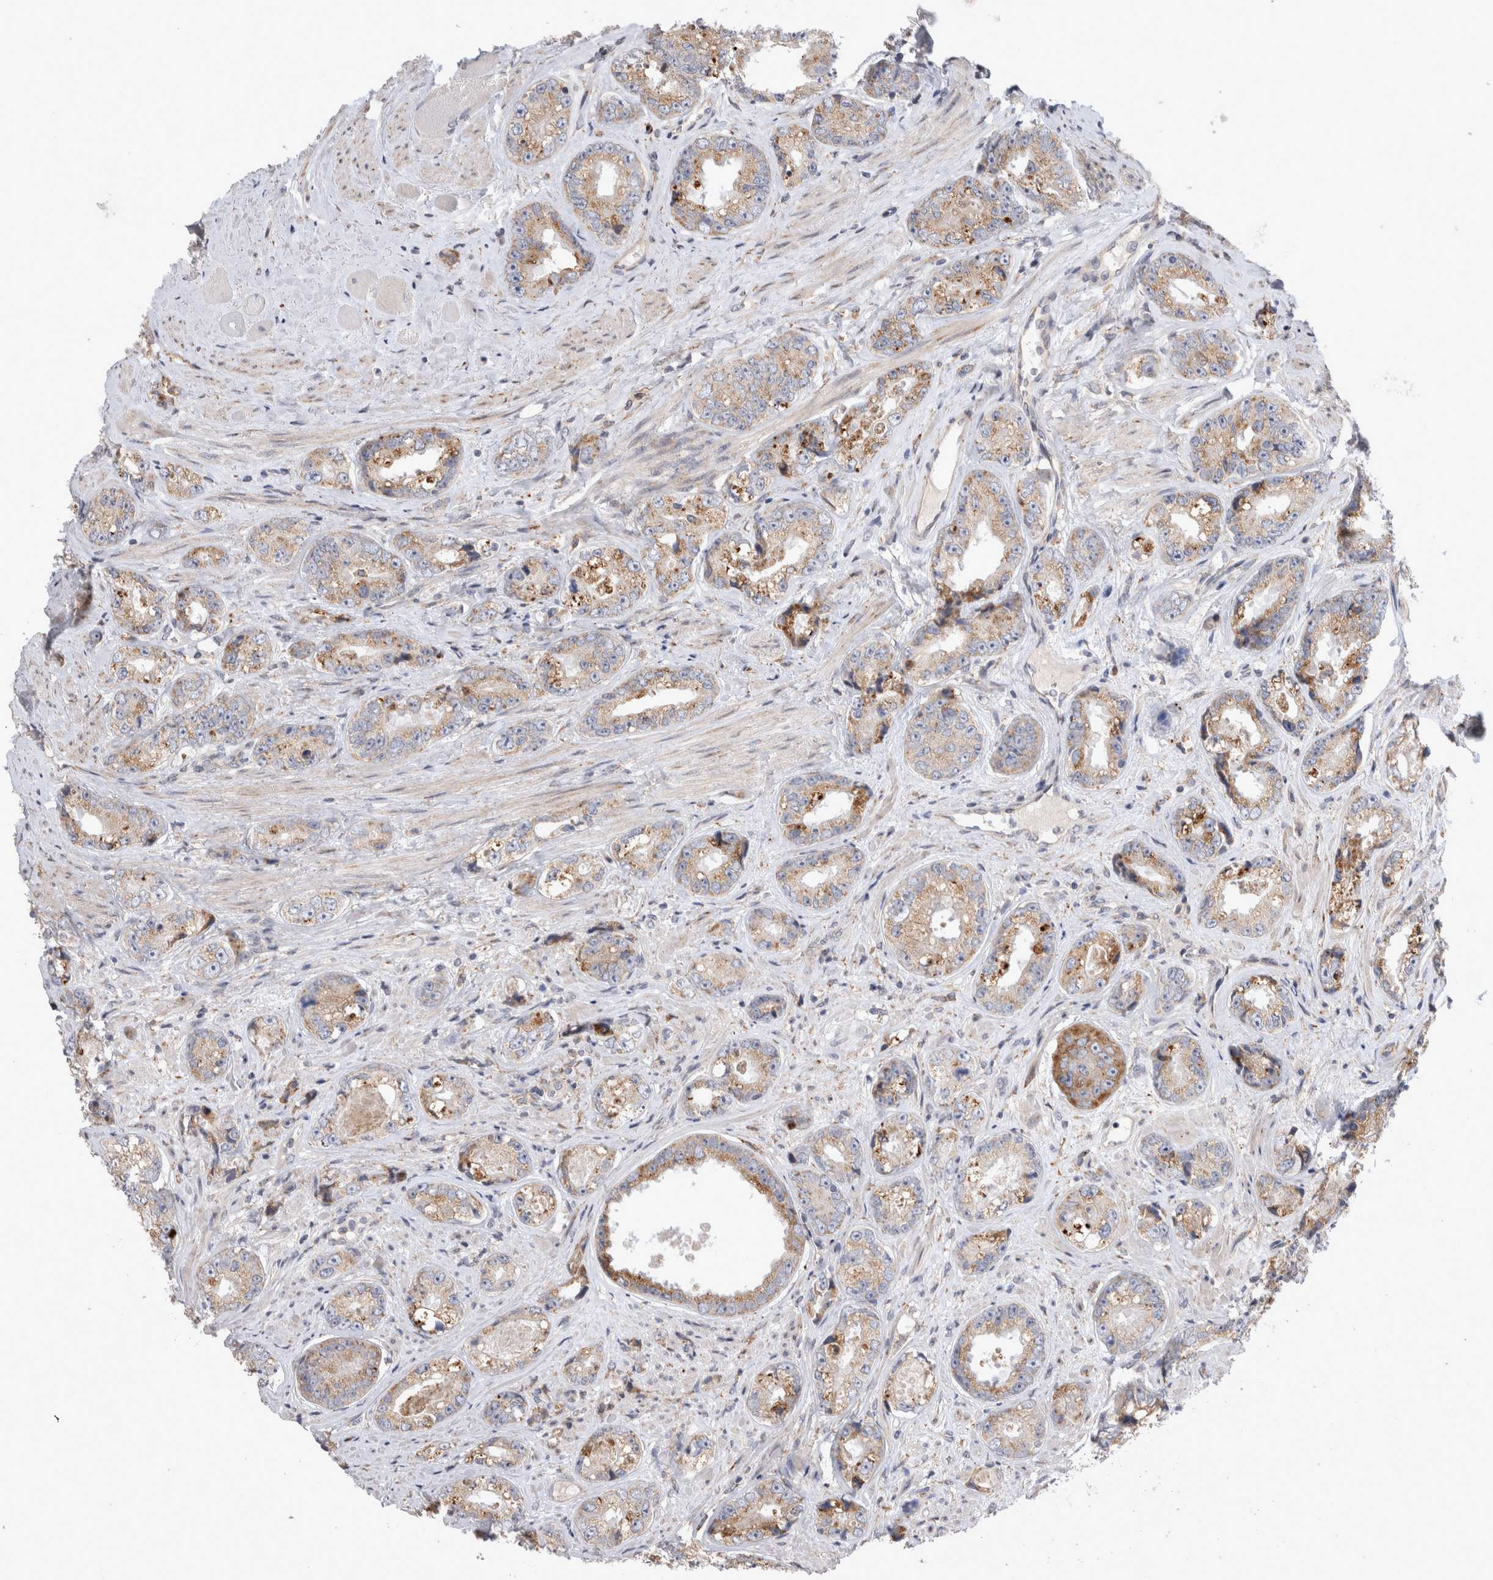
{"staining": {"intensity": "moderate", "quantity": "25%-75%", "location": "cytoplasmic/membranous"}, "tissue": "prostate cancer", "cell_type": "Tumor cells", "image_type": "cancer", "snomed": [{"axis": "morphology", "description": "Adenocarcinoma, High grade"}, {"axis": "topography", "description": "Prostate"}], "caption": "Immunohistochemical staining of human prostate cancer demonstrates moderate cytoplasmic/membranous protein expression in about 25%-75% of tumor cells.", "gene": "TRMT9B", "patient": {"sex": "male", "age": 61}}